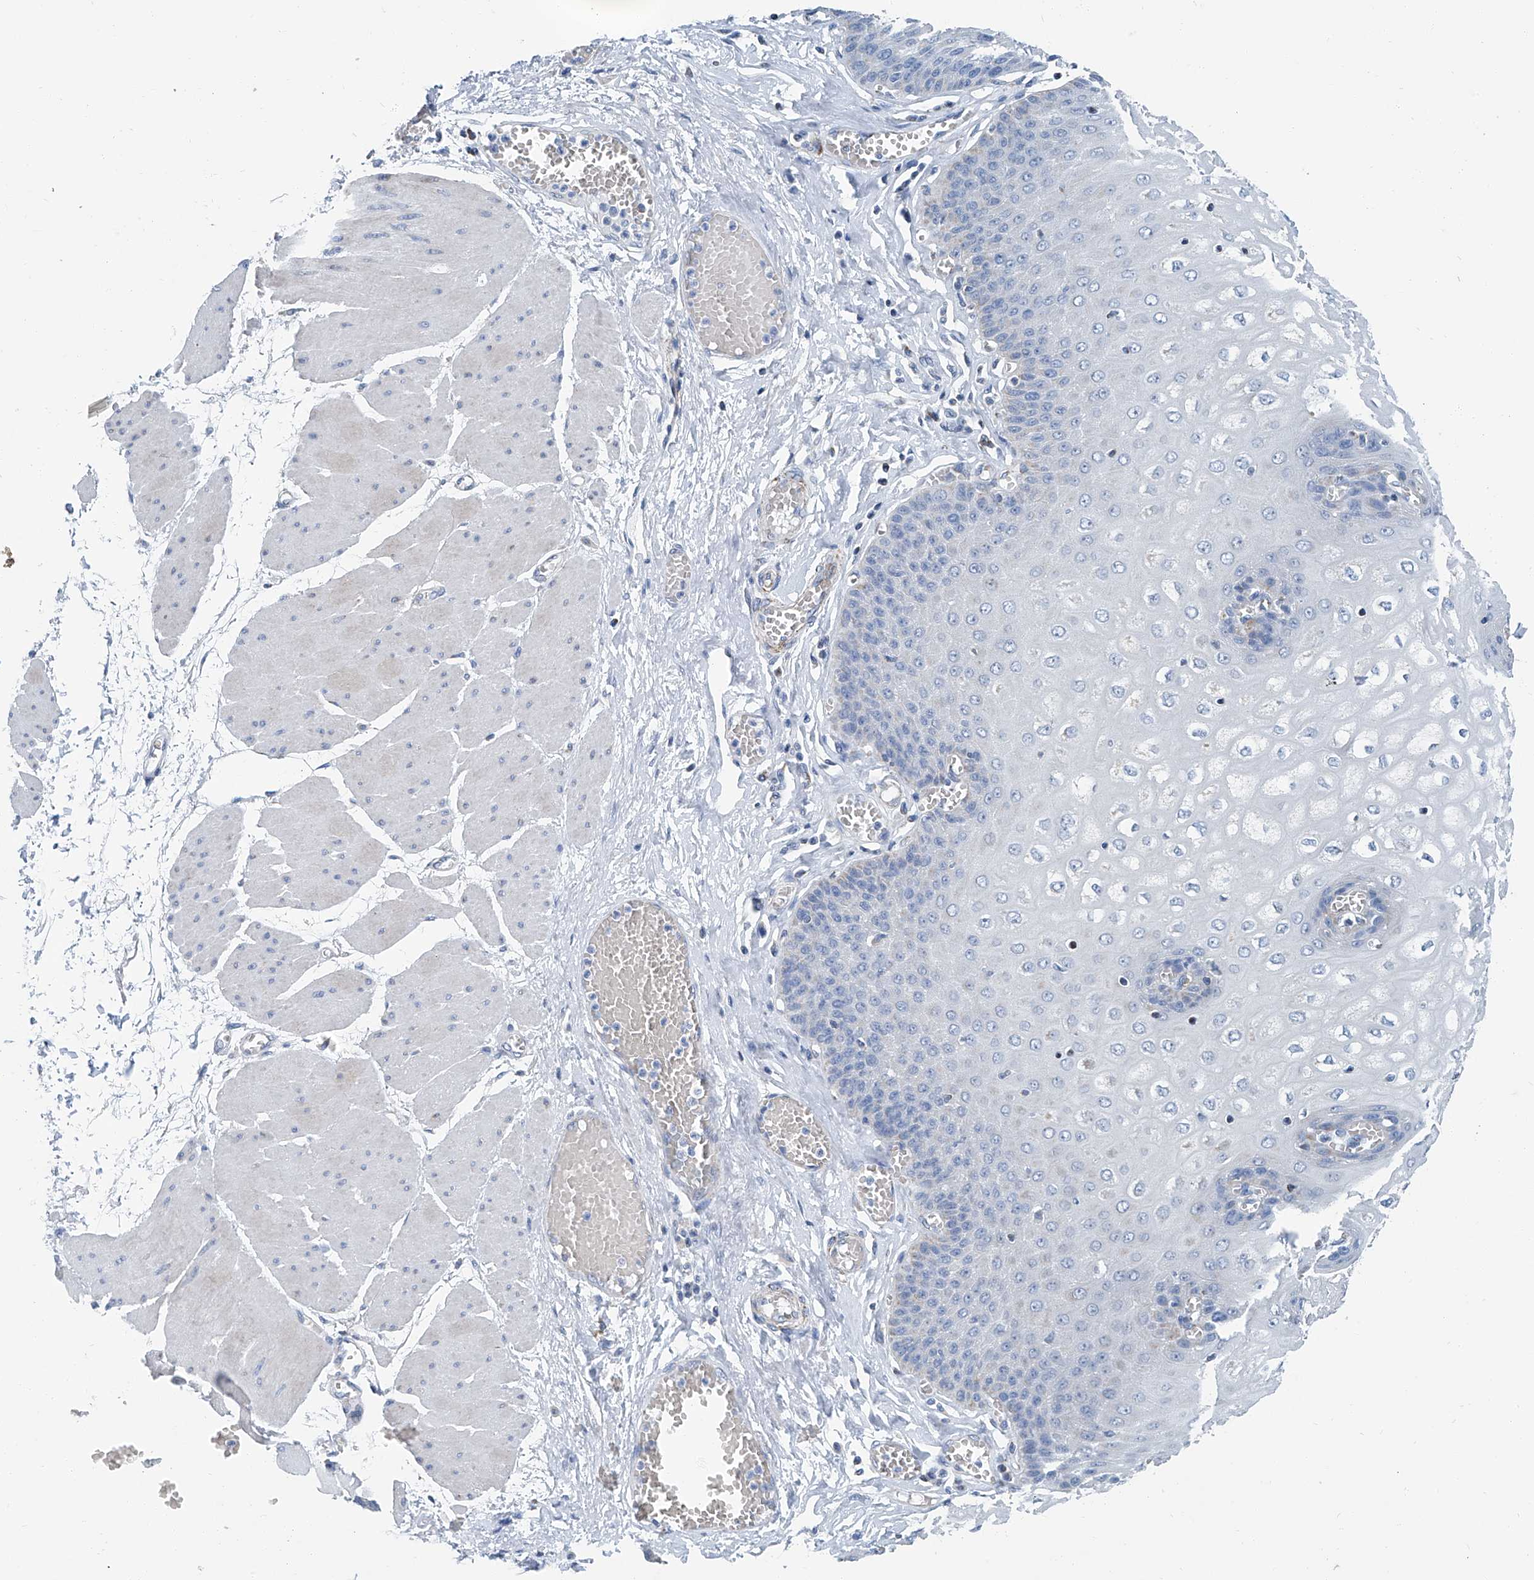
{"staining": {"intensity": "moderate", "quantity": "<25%", "location": "cytoplasmic/membranous"}, "tissue": "esophagus", "cell_type": "Squamous epithelial cells", "image_type": "normal", "snomed": [{"axis": "morphology", "description": "Normal tissue, NOS"}, {"axis": "topography", "description": "Esophagus"}], "caption": "Esophagus stained for a protein (brown) shows moderate cytoplasmic/membranous positive expression in about <25% of squamous epithelial cells.", "gene": "MT", "patient": {"sex": "male", "age": 60}}